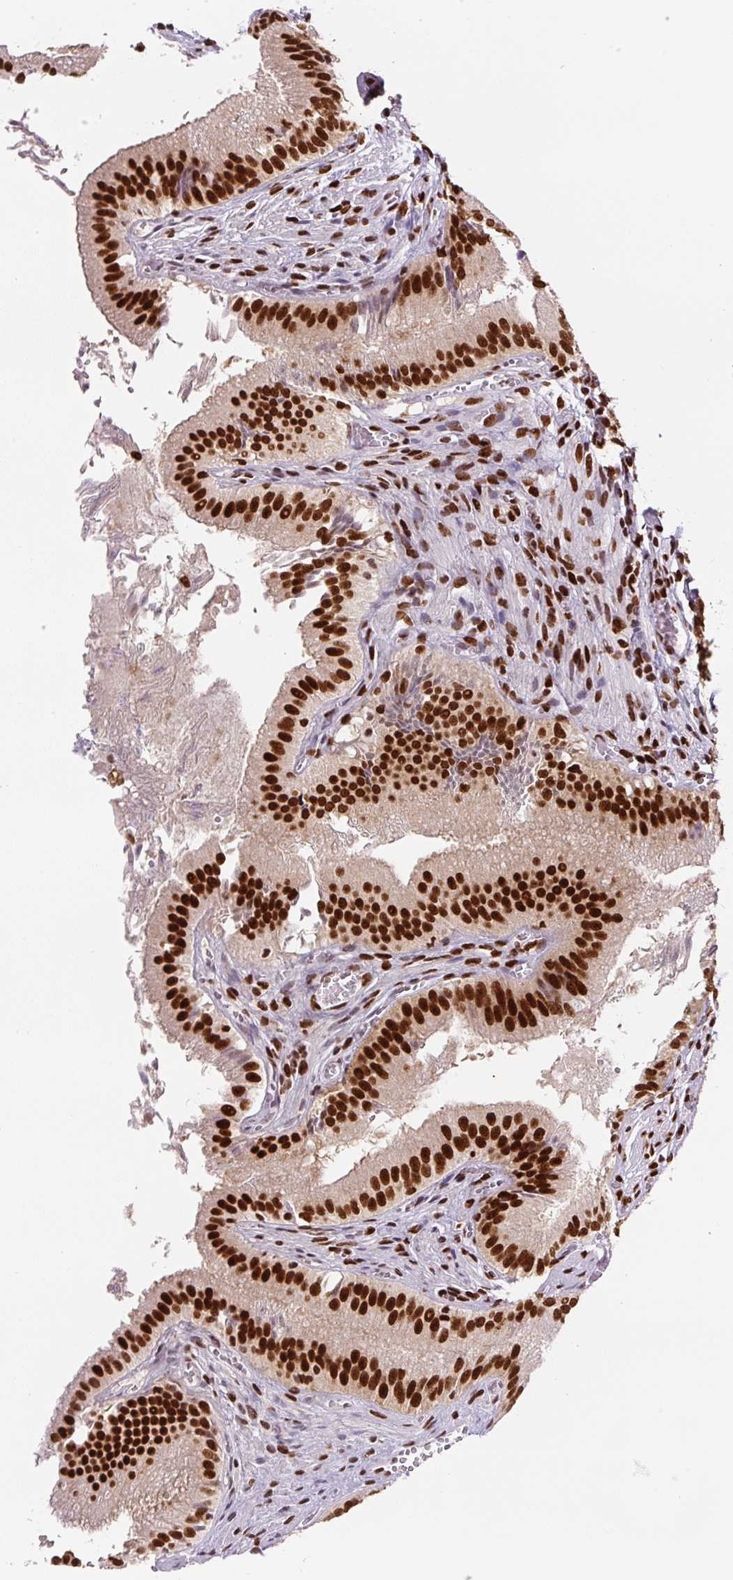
{"staining": {"intensity": "strong", "quantity": ">75%", "location": "nuclear"}, "tissue": "gallbladder", "cell_type": "Glandular cells", "image_type": "normal", "snomed": [{"axis": "morphology", "description": "Normal tissue, NOS"}, {"axis": "topography", "description": "Gallbladder"}, {"axis": "topography", "description": "Peripheral nerve tissue"}], "caption": "Immunohistochemical staining of normal human gallbladder demonstrates high levels of strong nuclear staining in approximately >75% of glandular cells.", "gene": "FUS", "patient": {"sex": "male", "age": 17}}